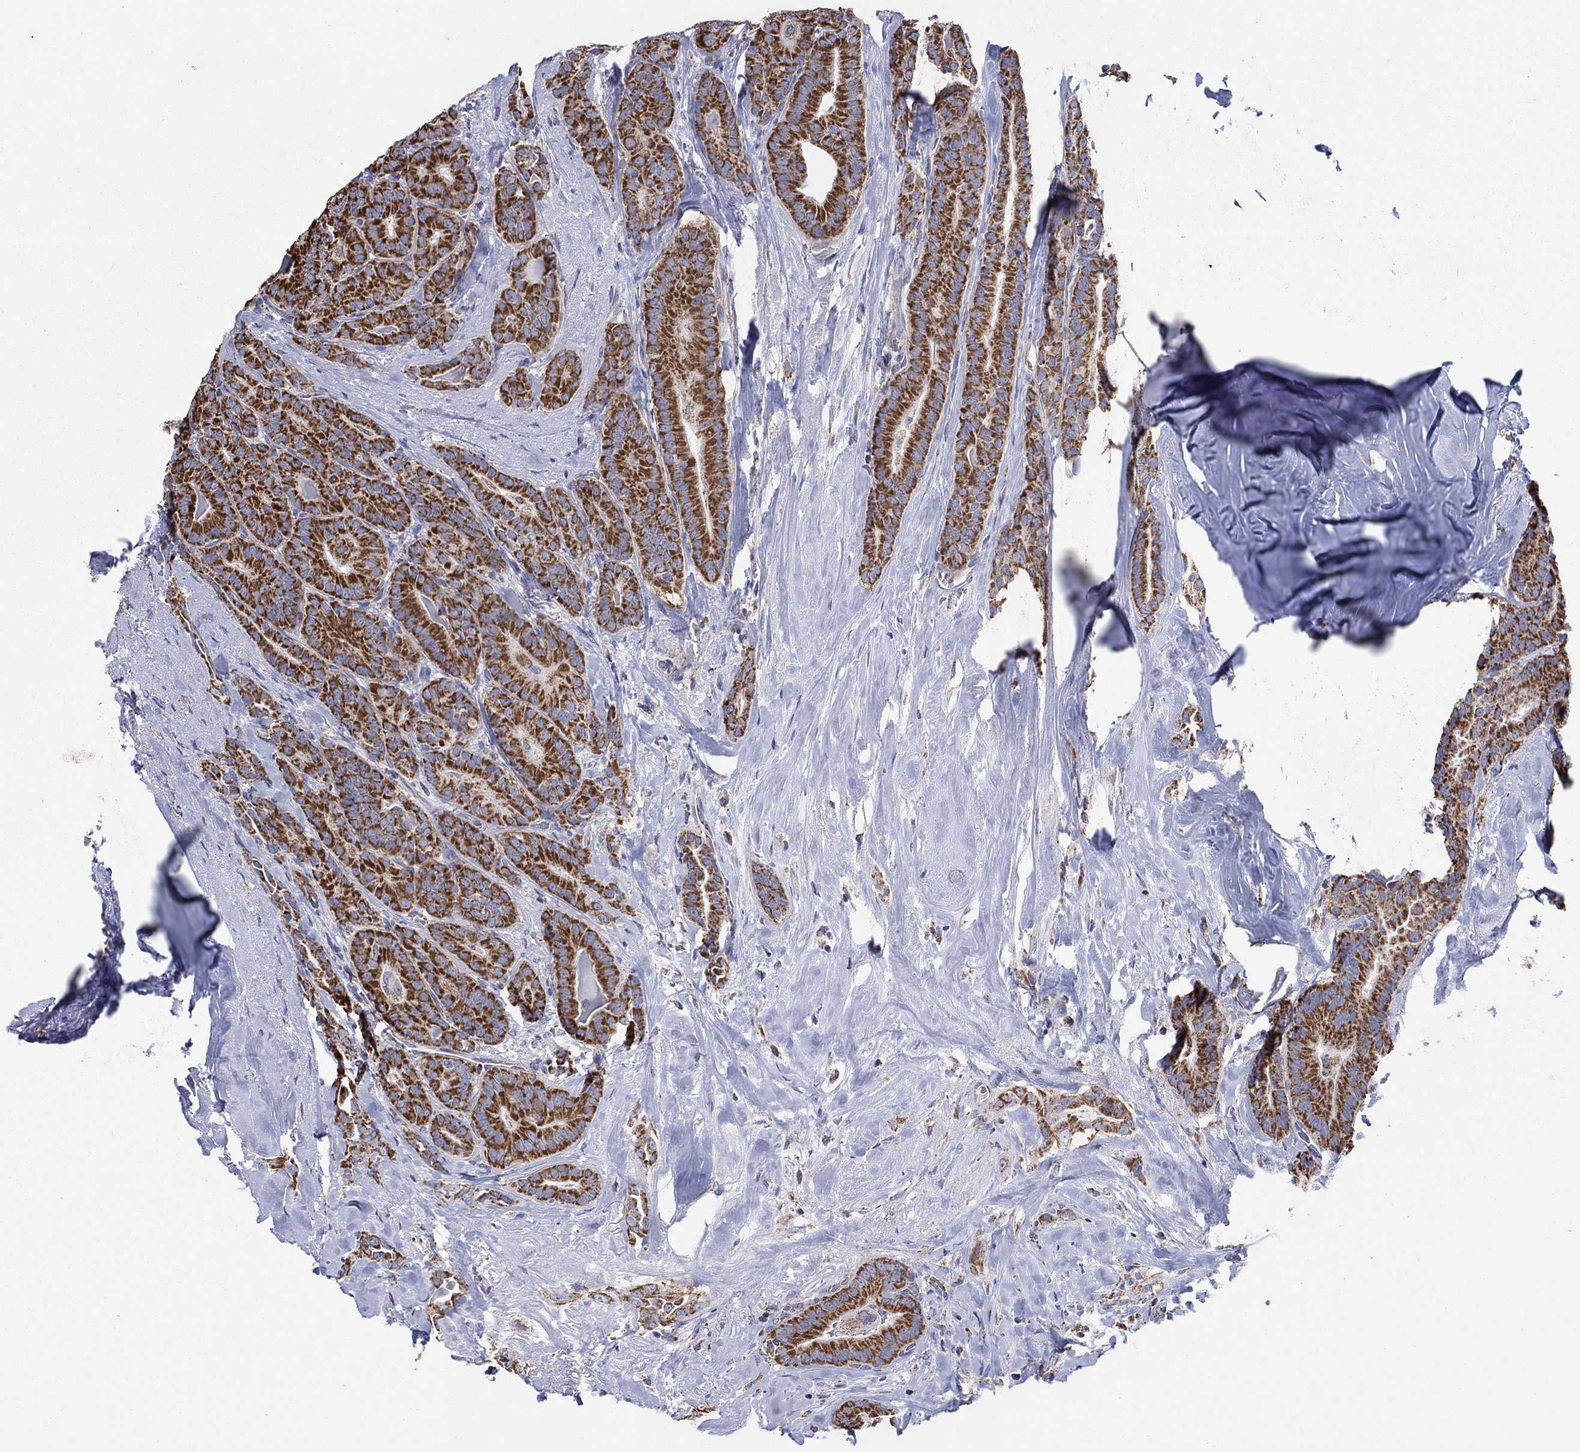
{"staining": {"intensity": "strong", "quantity": ">75%", "location": "cytoplasmic/membranous"}, "tissue": "thyroid cancer", "cell_type": "Tumor cells", "image_type": "cancer", "snomed": [{"axis": "morphology", "description": "Papillary adenocarcinoma, NOS"}, {"axis": "topography", "description": "Thyroid gland"}], "caption": "Protein staining exhibits strong cytoplasmic/membranous staining in about >75% of tumor cells in papillary adenocarcinoma (thyroid). Using DAB (brown) and hematoxylin (blue) stains, captured at high magnification using brightfield microscopy.", "gene": "C9orf85", "patient": {"sex": "male", "age": 61}}